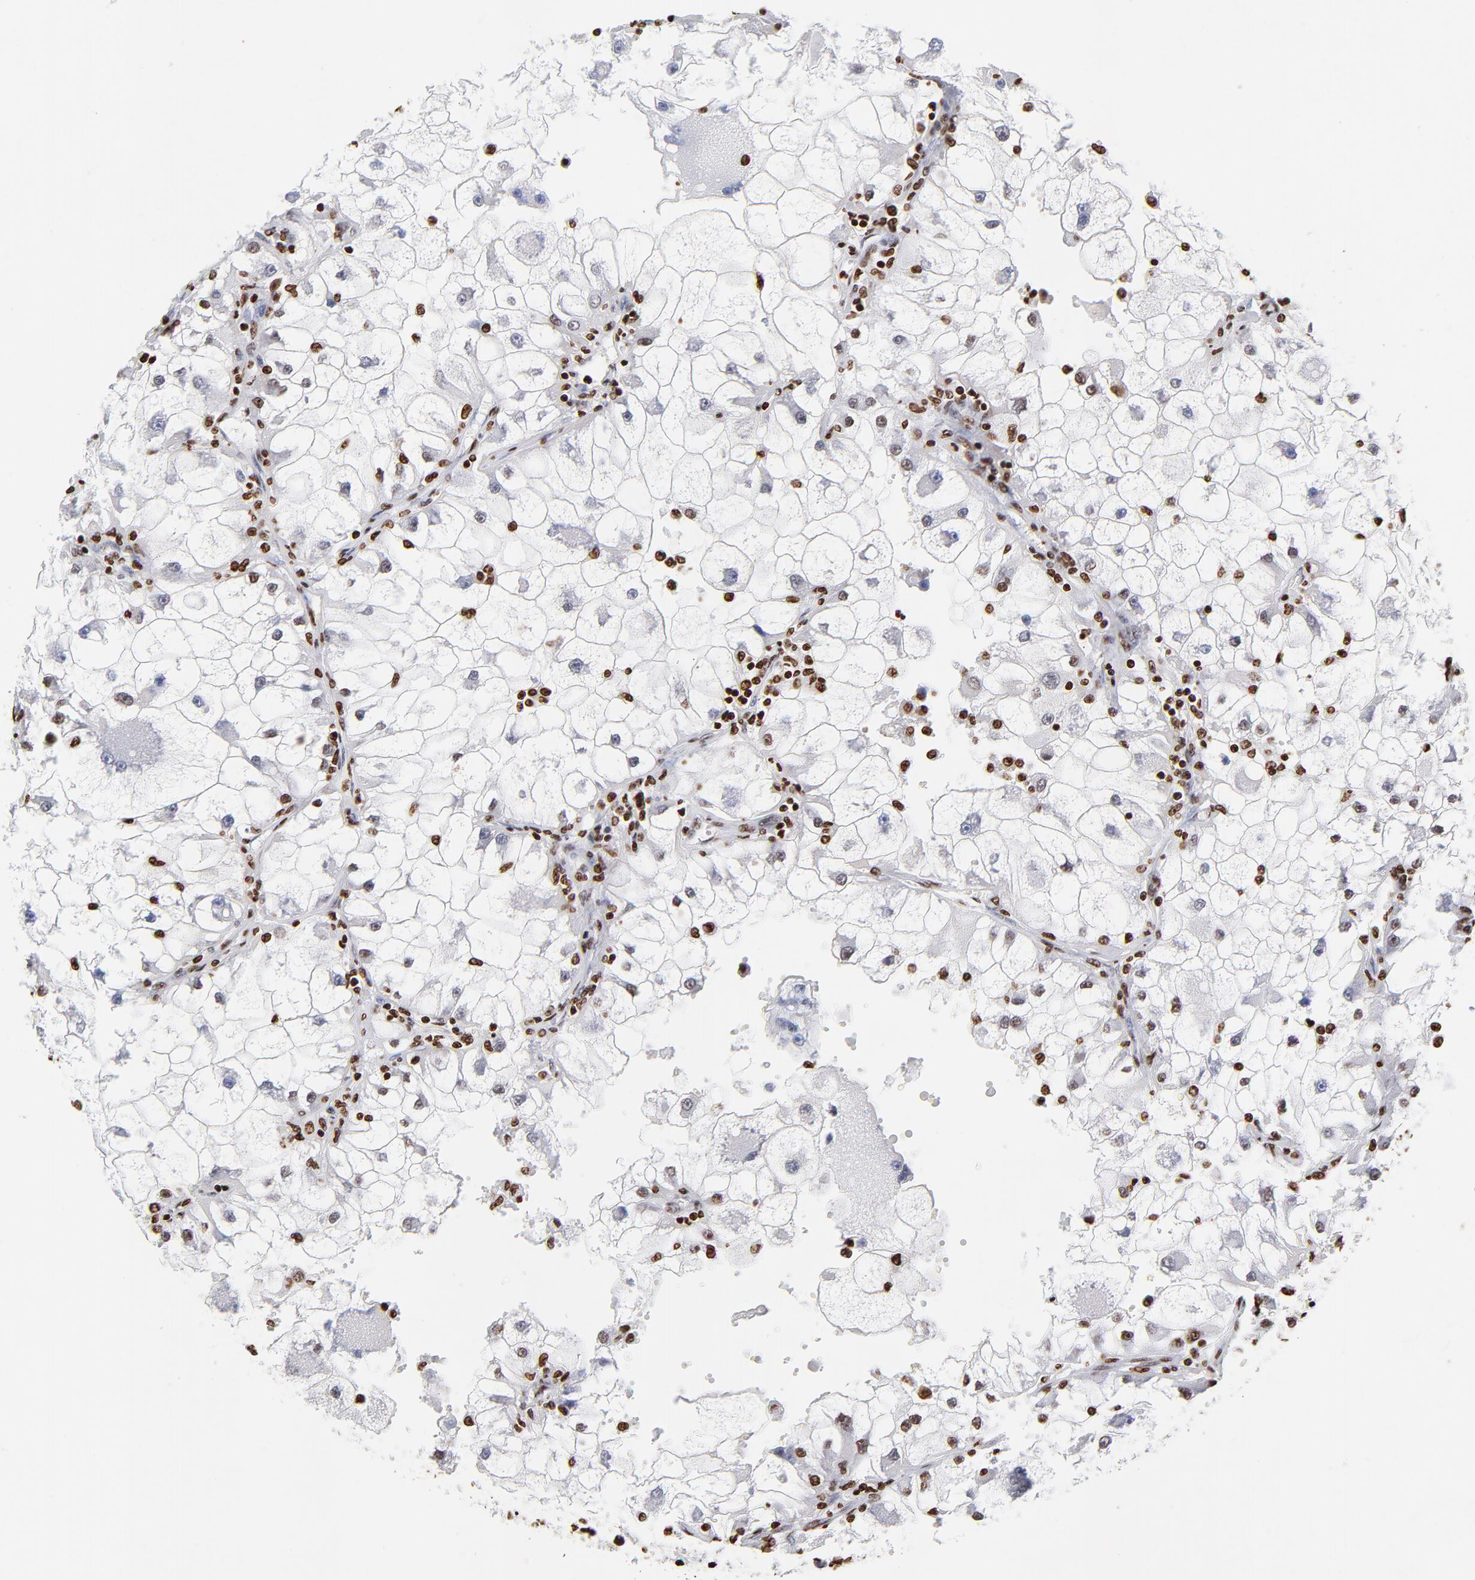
{"staining": {"intensity": "negative", "quantity": "none", "location": "none"}, "tissue": "renal cancer", "cell_type": "Tumor cells", "image_type": "cancer", "snomed": [{"axis": "morphology", "description": "Adenocarcinoma, NOS"}, {"axis": "topography", "description": "Kidney"}], "caption": "This is an immunohistochemistry photomicrograph of renal cancer (adenocarcinoma). There is no staining in tumor cells.", "gene": "FBH1", "patient": {"sex": "female", "age": 73}}